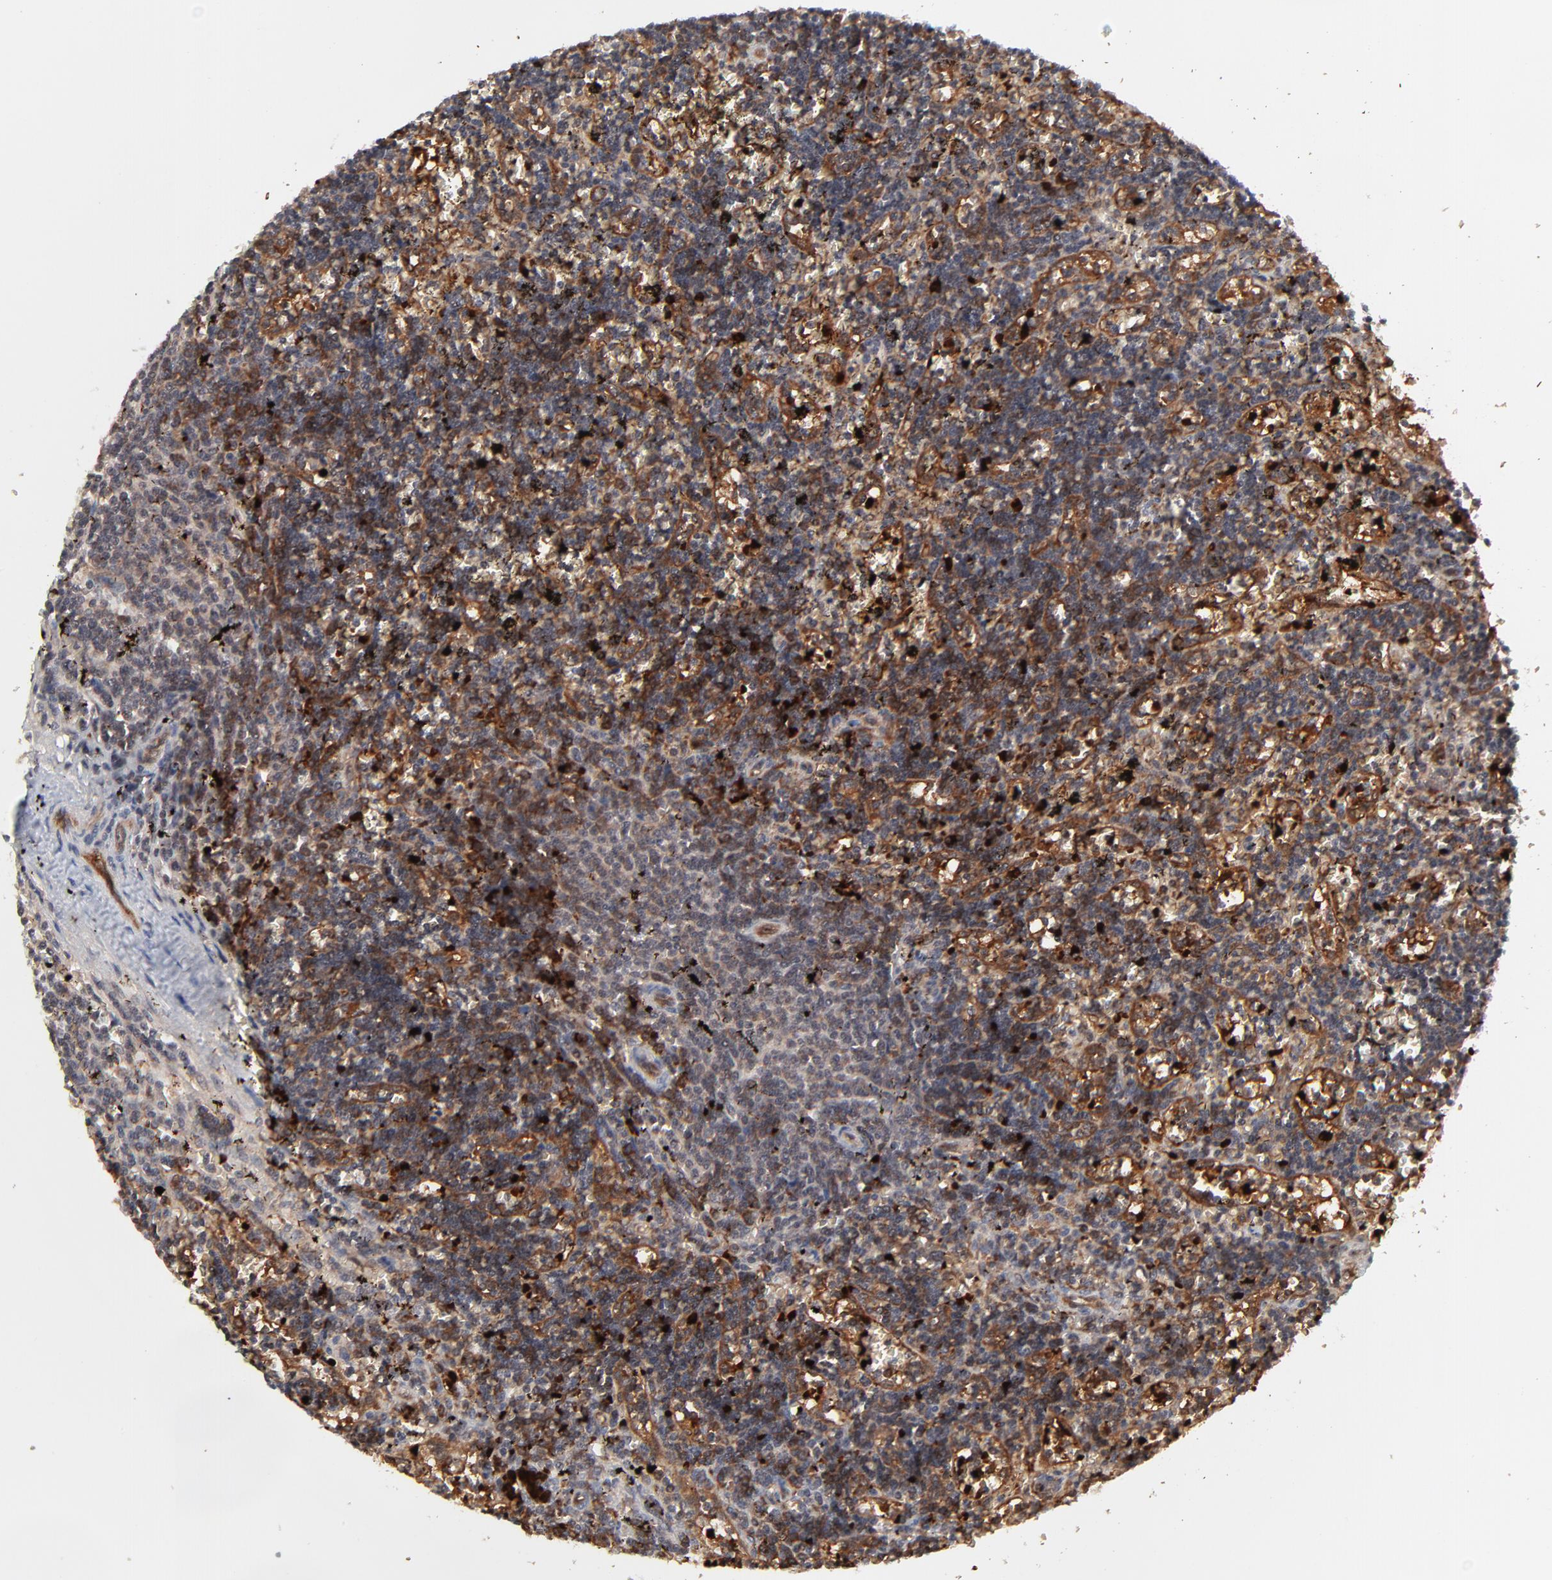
{"staining": {"intensity": "strong", "quantity": "25%-75%", "location": "cytoplasmic/membranous"}, "tissue": "lymphoma", "cell_type": "Tumor cells", "image_type": "cancer", "snomed": [{"axis": "morphology", "description": "Malignant lymphoma, non-Hodgkin's type, Low grade"}, {"axis": "topography", "description": "Spleen"}], "caption": "Protein expression analysis of lymphoma shows strong cytoplasmic/membranous expression in about 25%-75% of tumor cells.", "gene": "CASP10", "patient": {"sex": "male", "age": 60}}